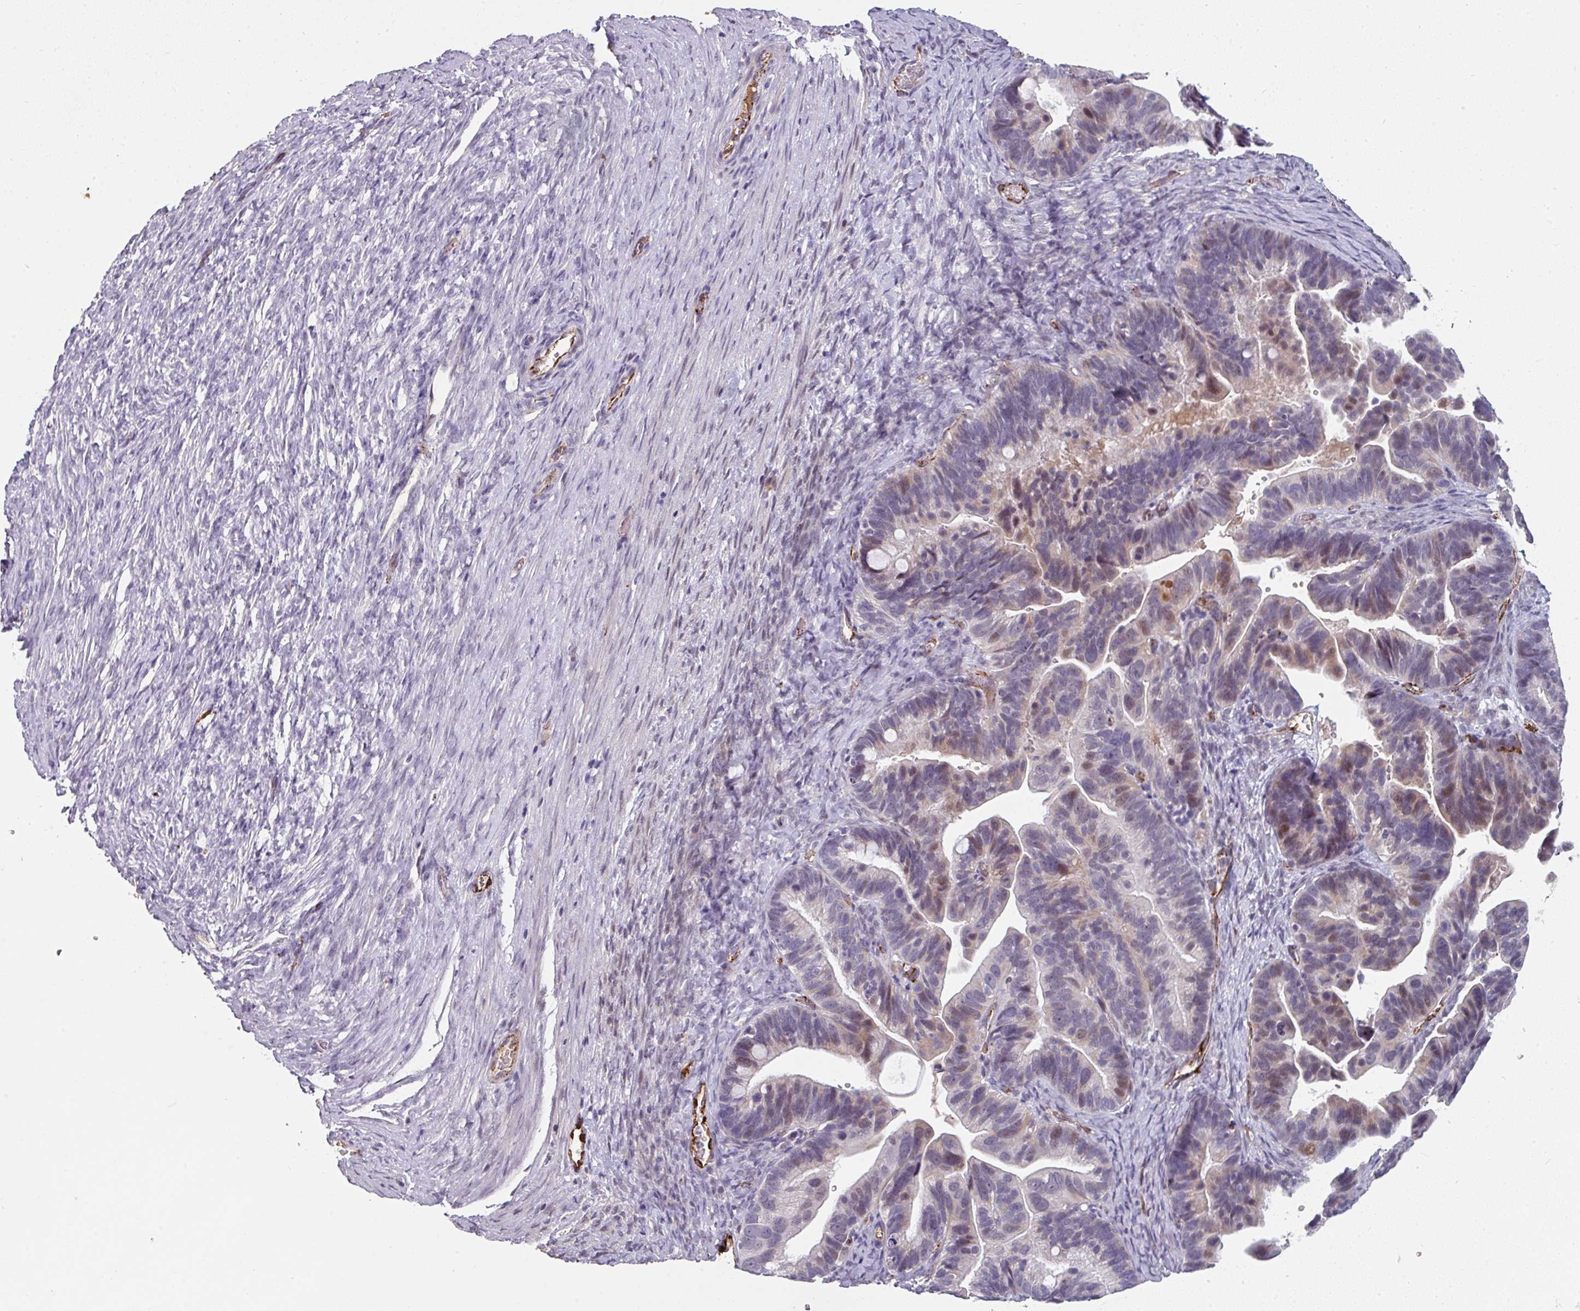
{"staining": {"intensity": "moderate", "quantity": "<25%", "location": "nuclear"}, "tissue": "ovarian cancer", "cell_type": "Tumor cells", "image_type": "cancer", "snomed": [{"axis": "morphology", "description": "Cystadenocarcinoma, serous, NOS"}, {"axis": "topography", "description": "Ovary"}], "caption": "Immunohistochemistry histopathology image of serous cystadenocarcinoma (ovarian) stained for a protein (brown), which displays low levels of moderate nuclear staining in about <25% of tumor cells.", "gene": "SIDT2", "patient": {"sex": "female", "age": 56}}